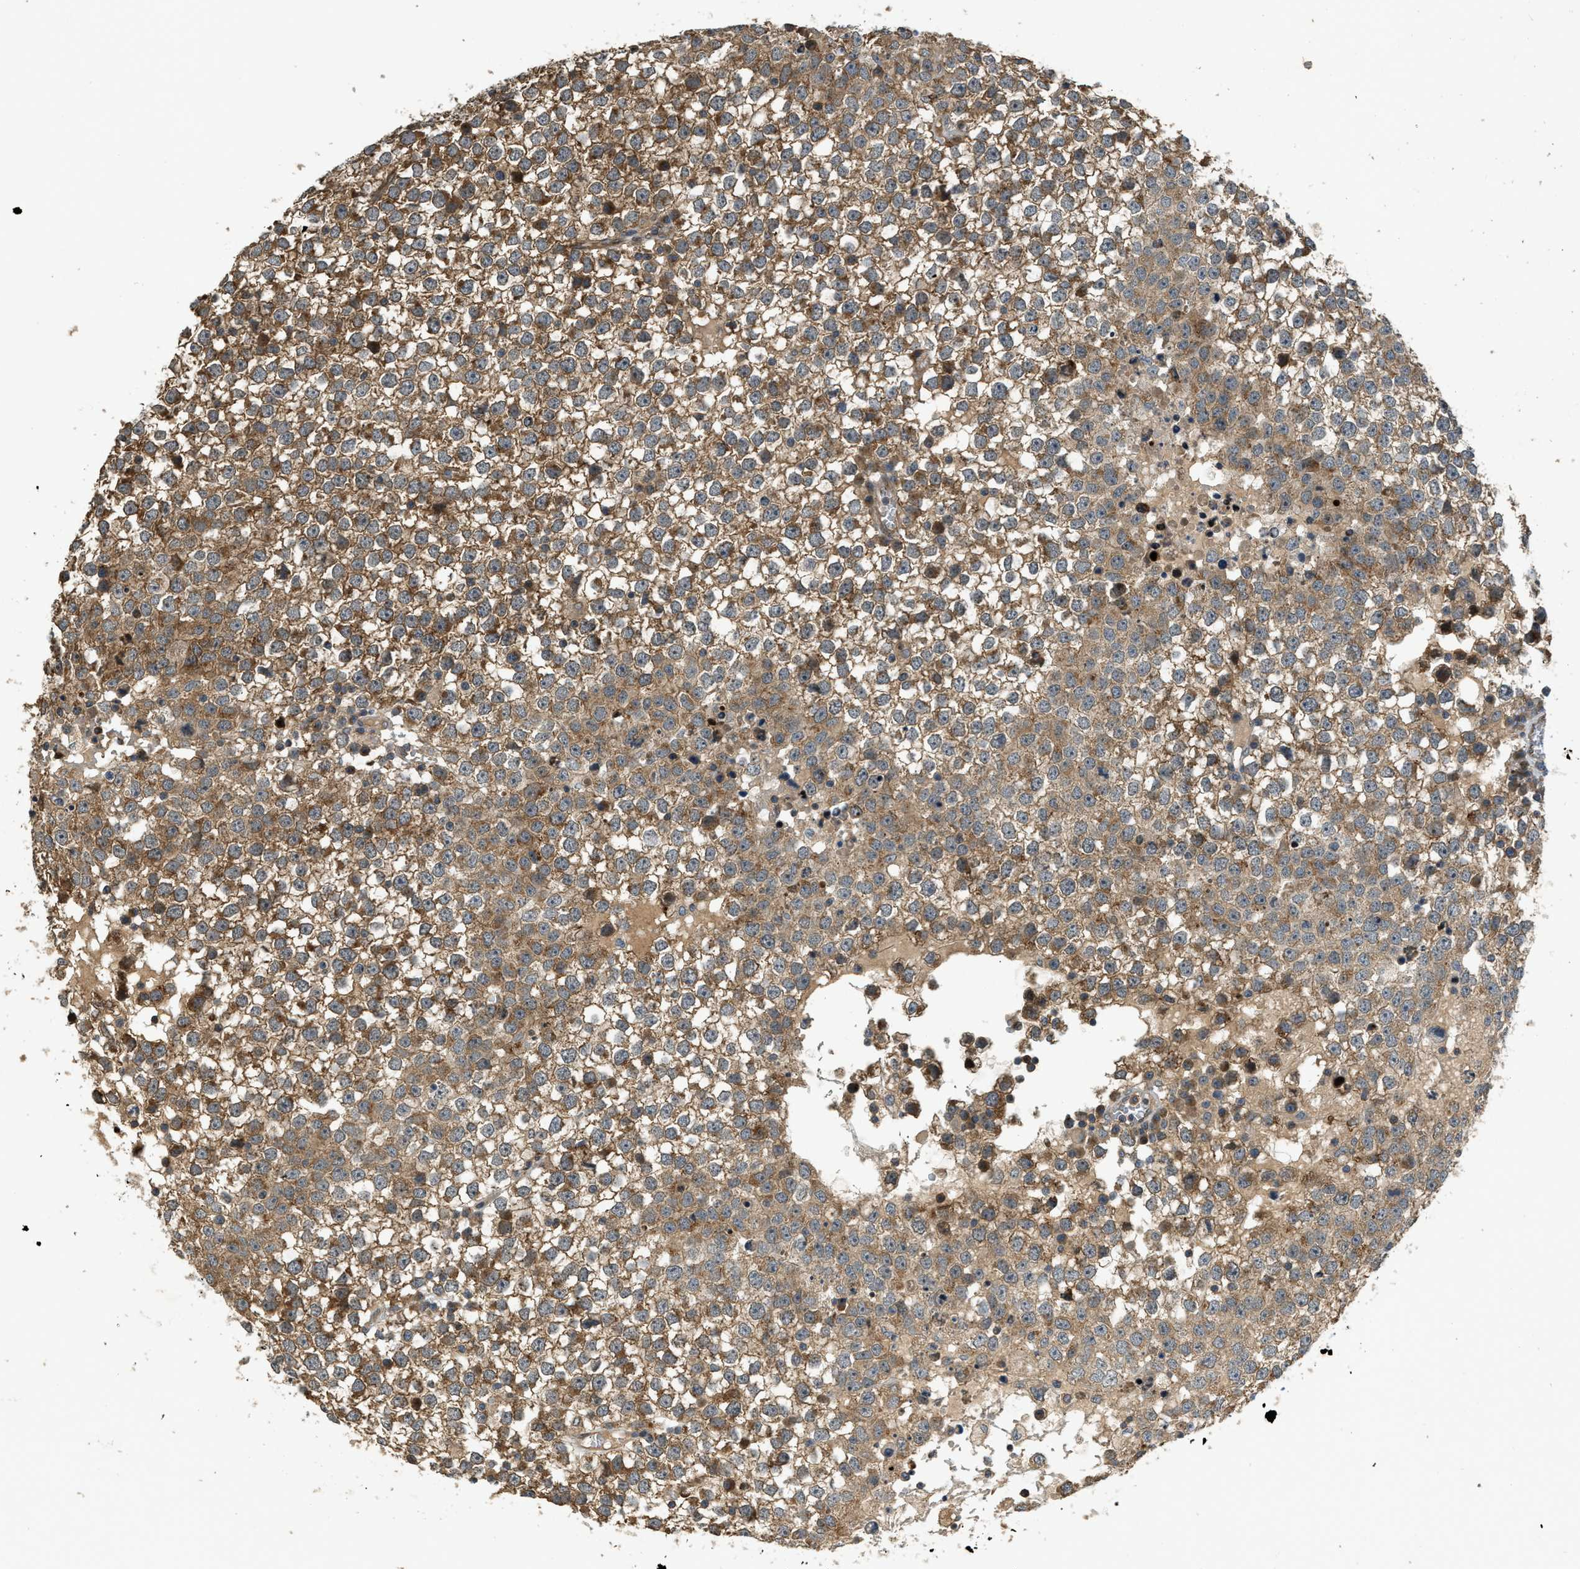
{"staining": {"intensity": "moderate", "quantity": "25%-75%", "location": "cytoplasmic/membranous"}, "tissue": "testis cancer", "cell_type": "Tumor cells", "image_type": "cancer", "snomed": [{"axis": "morphology", "description": "Seminoma, NOS"}, {"axis": "topography", "description": "Testis"}], "caption": "Immunohistochemical staining of seminoma (testis) demonstrates medium levels of moderate cytoplasmic/membranous positivity in approximately 25%-75% of tumor cells. (Brightfield microscopy of DAB IHC at high magnification).", "gene": "TRAPPC14", "patient": {"sex": "male", "age": 65}}